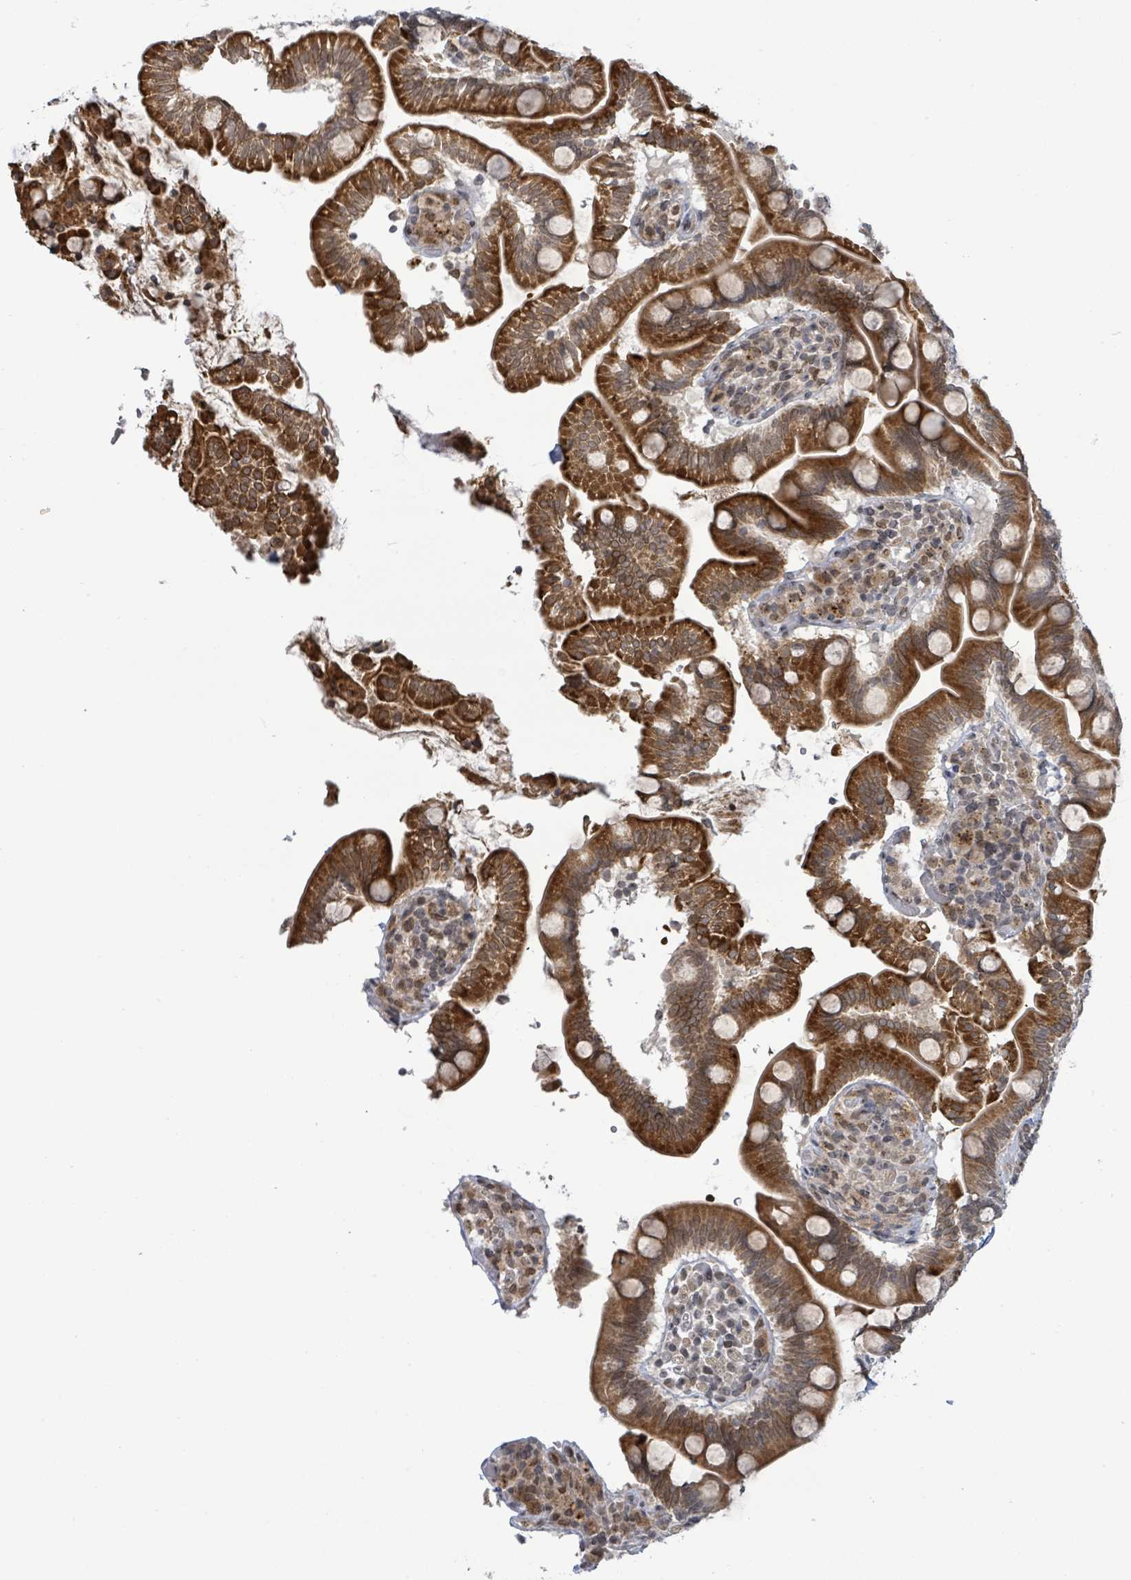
{"staining": {"intensity": "moderate", "quantity": ">75%", "location": "cytoplasmic/membranous,nuclear"}, "tissue": "small intestine", "cell_type": "Glandular cells", "image_type": "normal", "snomed": [{"axis": "morphology", "description": "Normal tissue, NOS"}, {"axis": "topography", "description": "Small intestine"}], "caption": "IHC (DAB) staining of benign human small intestine exhibits moderate cytoplasmic/membranous,nuclear protein positivity in about >75% of glandular cells. (Brightfield microscopy of DAB IHC at high magnification).", "gene": "SBF2", "patient": {"sex": "female", "age": 64}}